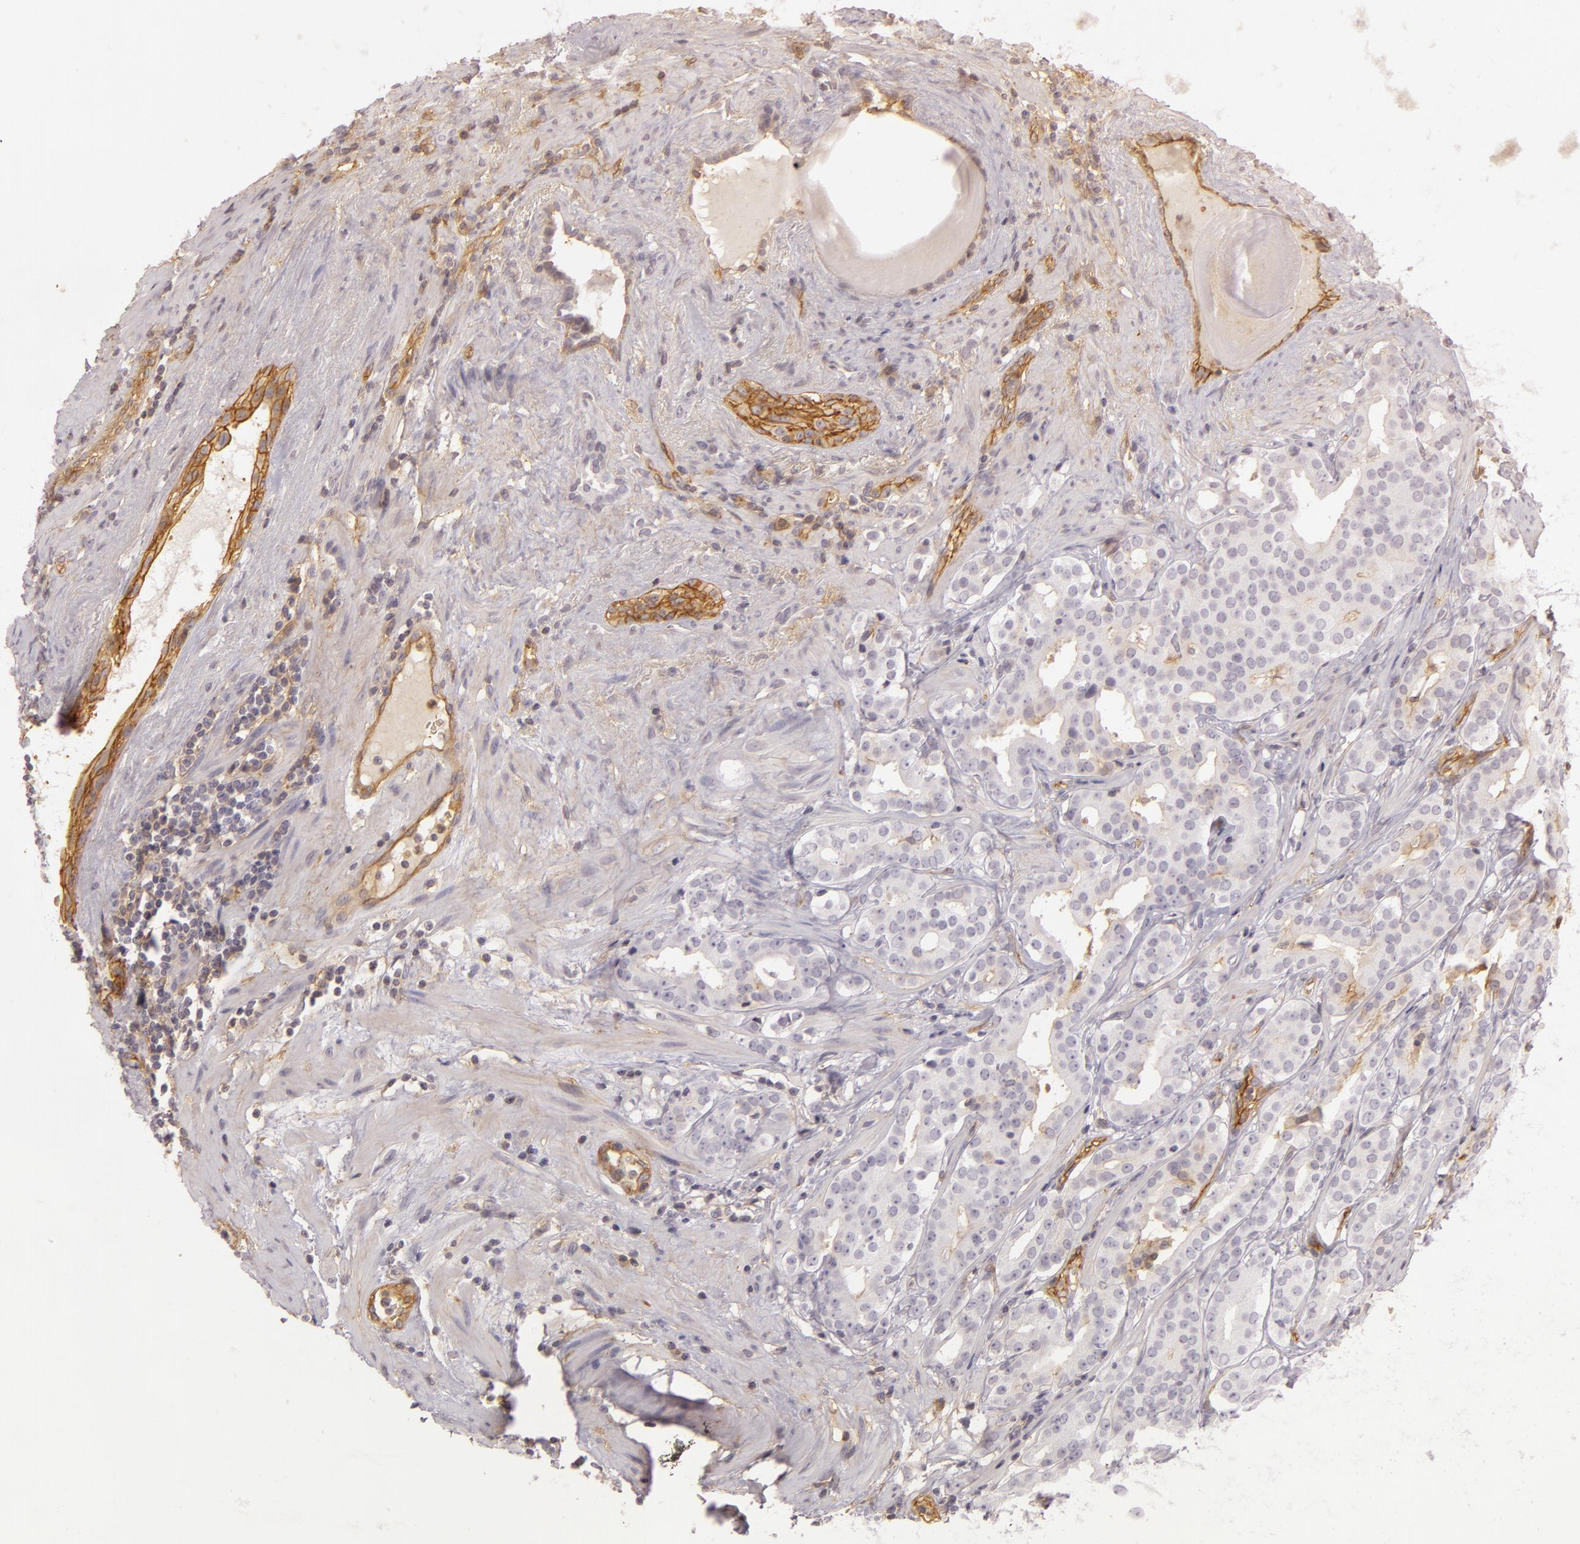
{"staining": {"intensity": "negative", "quantity": "none", "location": "none"}, "tissue": "prostate cancer", "cell_type": "Tumor cells", "image_type": "cancer", "snomed": [{"axis": "morphology", "description": "Adenocarcinoma, Low grade"}, {"axis": "topography", "description": "Prostate"}], "caption": "Image shows no protein staining in tumor cells of prostate cancer tissue.", "gene": "CD59", "patient": {"sex": "male", "age": 59}}